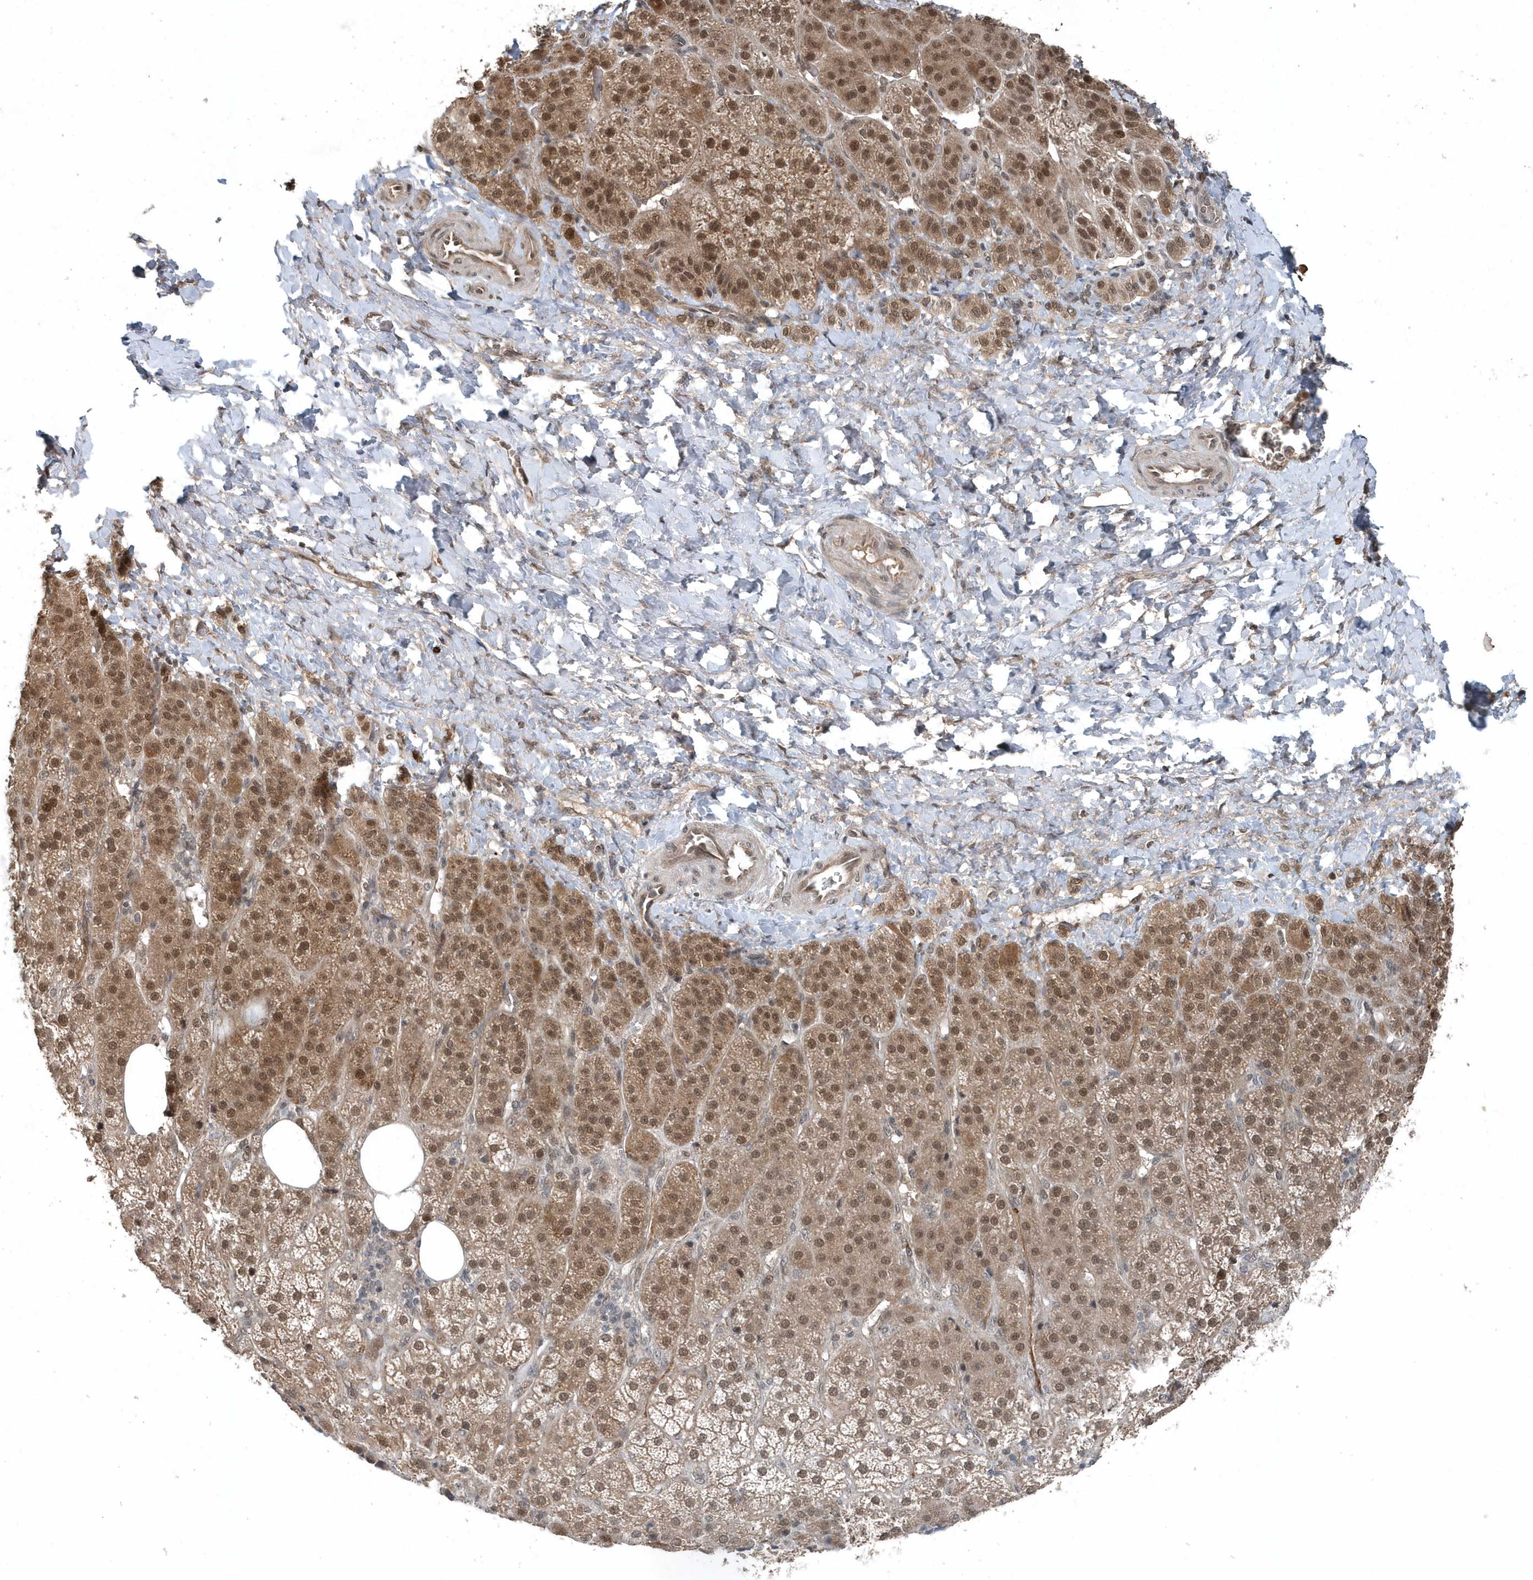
{"staining": {"intensity": "moderate", "quantity": ">75%", "location": "cytoplasmic/membranous,nuclear"}, "tissue": "adrenal gland", "cell_type": "Glandular cells", "image_type": "normal", "snomed": [{"axis": "morphology", "description": "Normal tissue, NOS"}, {"axis": "topography", "description": "Adrenal gland"}], "caption": "The histopathology image shows staining of normal adrenal gland, revealing moderate cytoplasmic/membranous,nuclear protein staining (brown color) within glandular cells.", "gene": "QTRT2", "patient": {"sex": "female", "age": 57}}